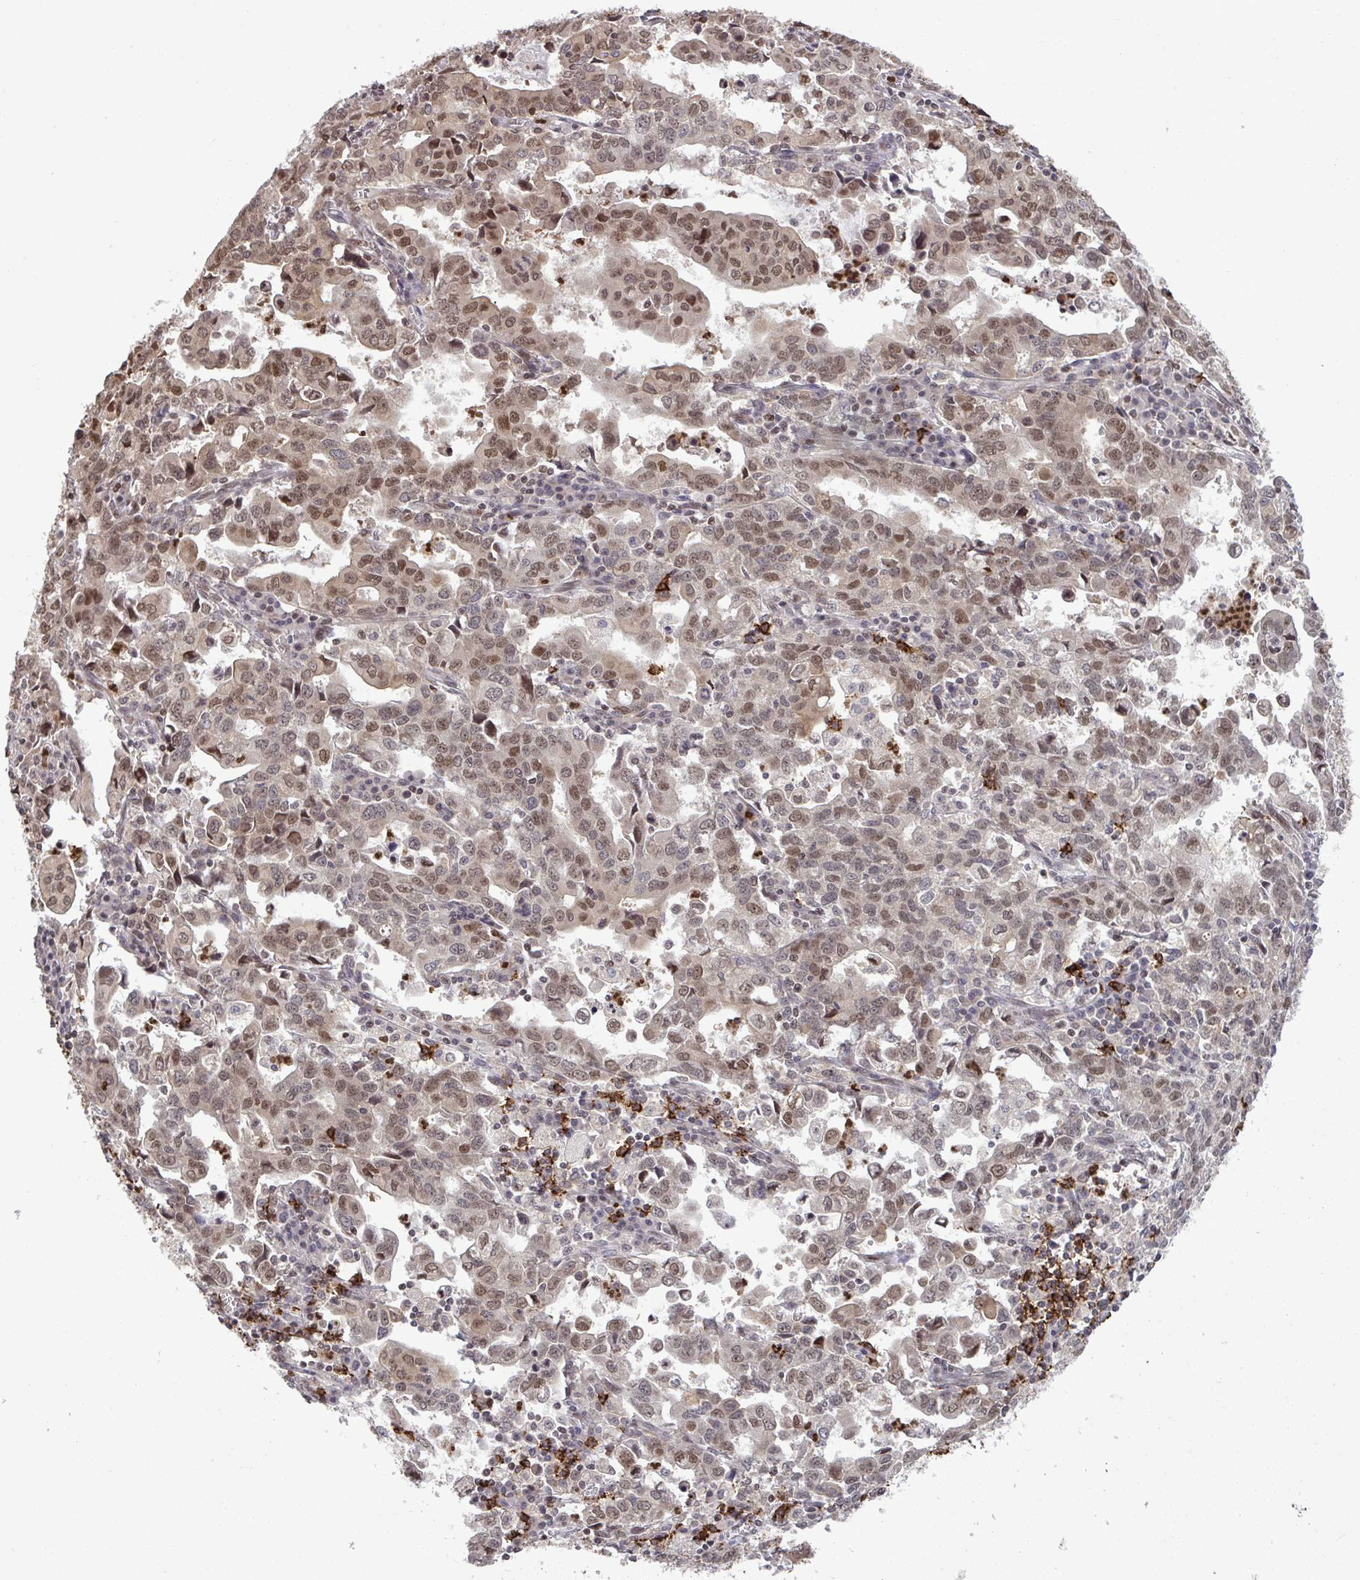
{"staining": {"intensity": "moderate", "quantity": ">75%", "location": "nuclear"}, "tissue": "stomach cancer", "cell_type": "Tumor cells", "image_type": "cancer", "snomed": [{"axis": "morphology", "description": "Adenocarcinoma, NOS"}, {"axis": "topography", "description": "Stomach, upper"}], "caption": "A medium amount of moderate nuclear positivity is present in about >75% of tumor cells in stomach cancer (adenocarcinoma) tissue.", "gene": "UXT", "patient": {"sex": "male", "age": 85}}